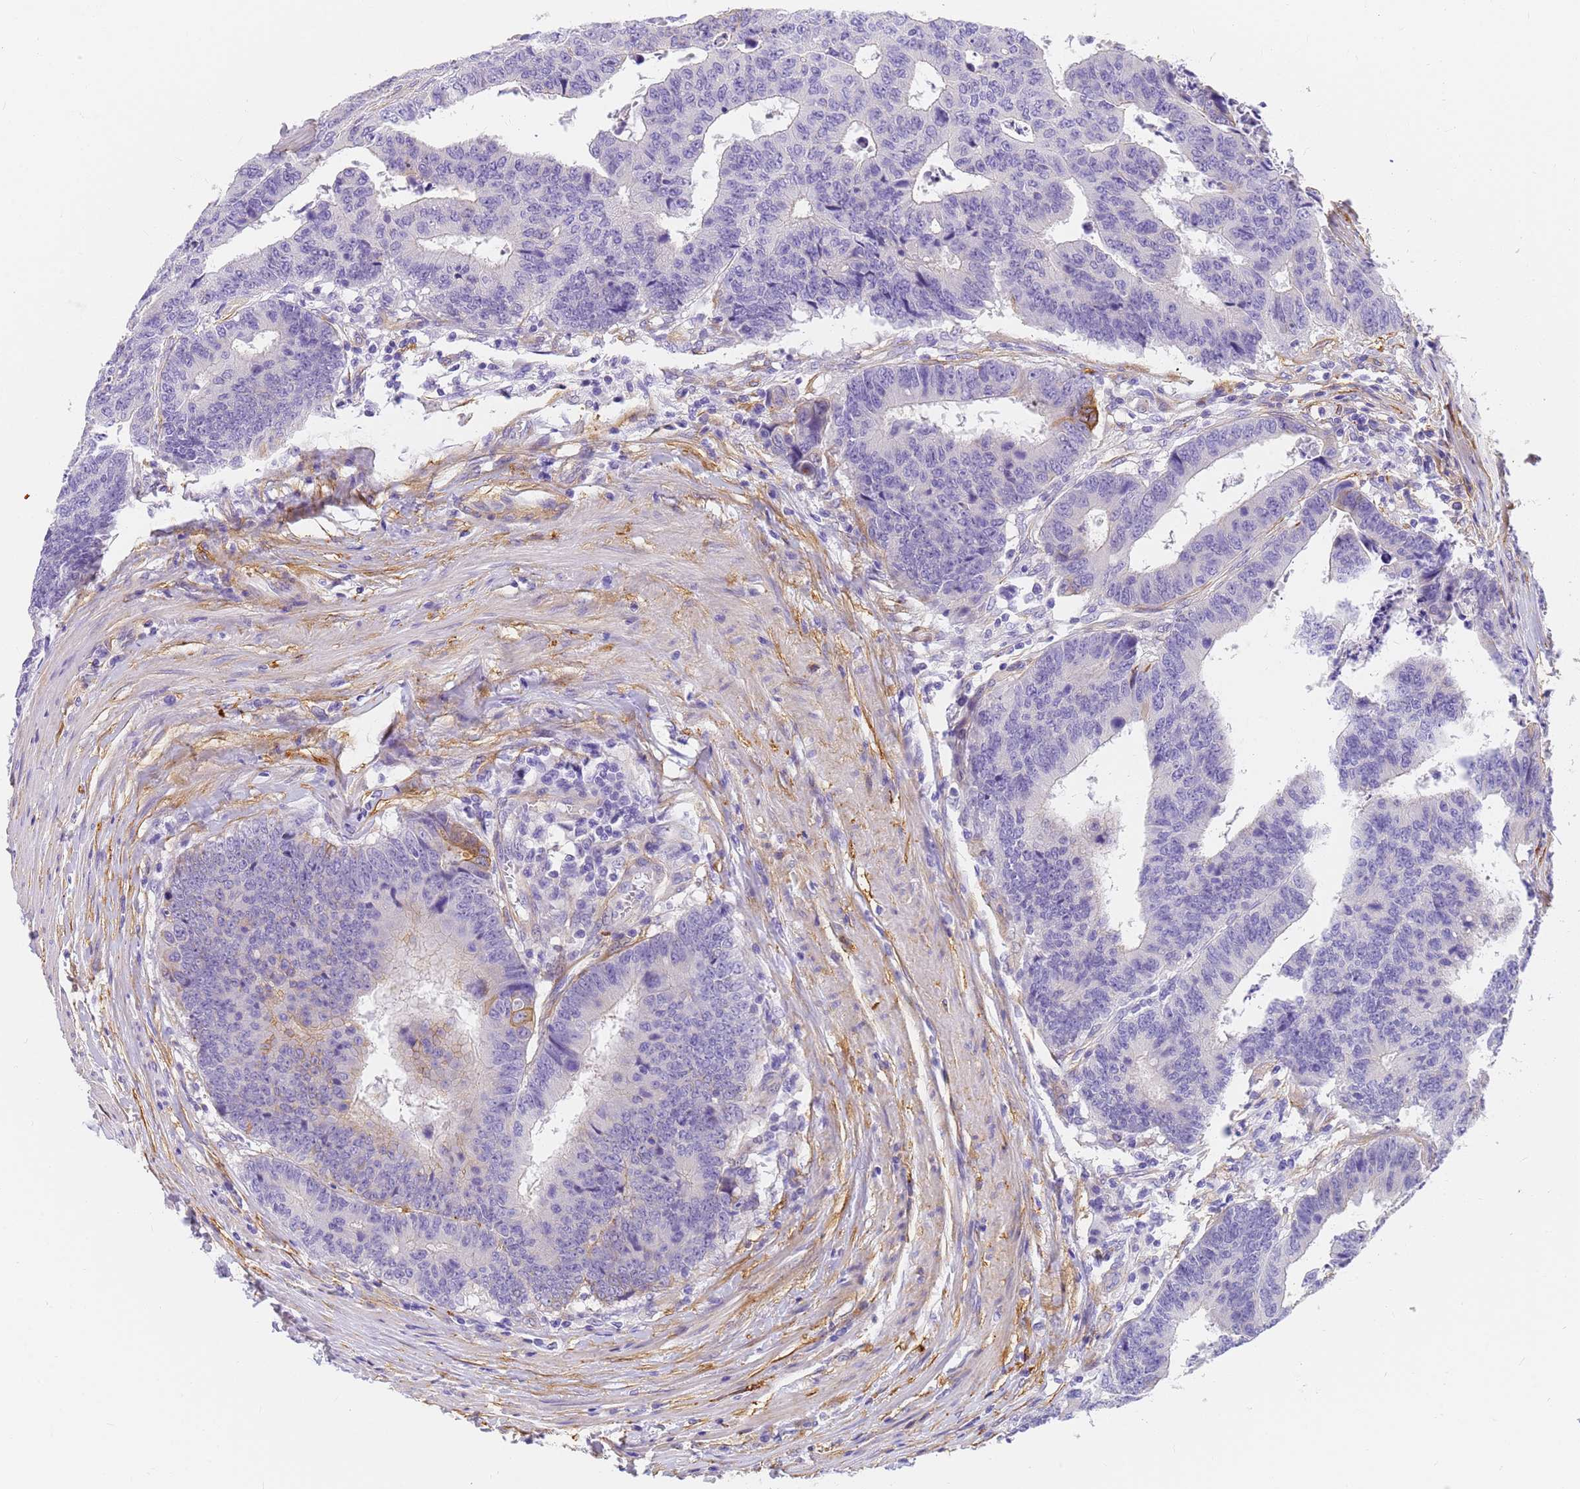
{"staining": {"intensity": "negative", "quantity": "none", "location": "none"}, "tissue": "colorectal cancer", "cell_type": "Tumor cells", "image_type": "cancer", "snomed": [{"axis": "morphology", "description": "Adenocarcinoma, NOS"}, {"axis": "topography", "description": "Rectum"}], "caption": "Tumor cells are negative for brown protein staining in colorectal adenocarcinoma. (DAB immunohistochemistry with hematoxylin counter stain).", "gene": "MVB12A", "patient": {"sex": "male", "age": 84}}